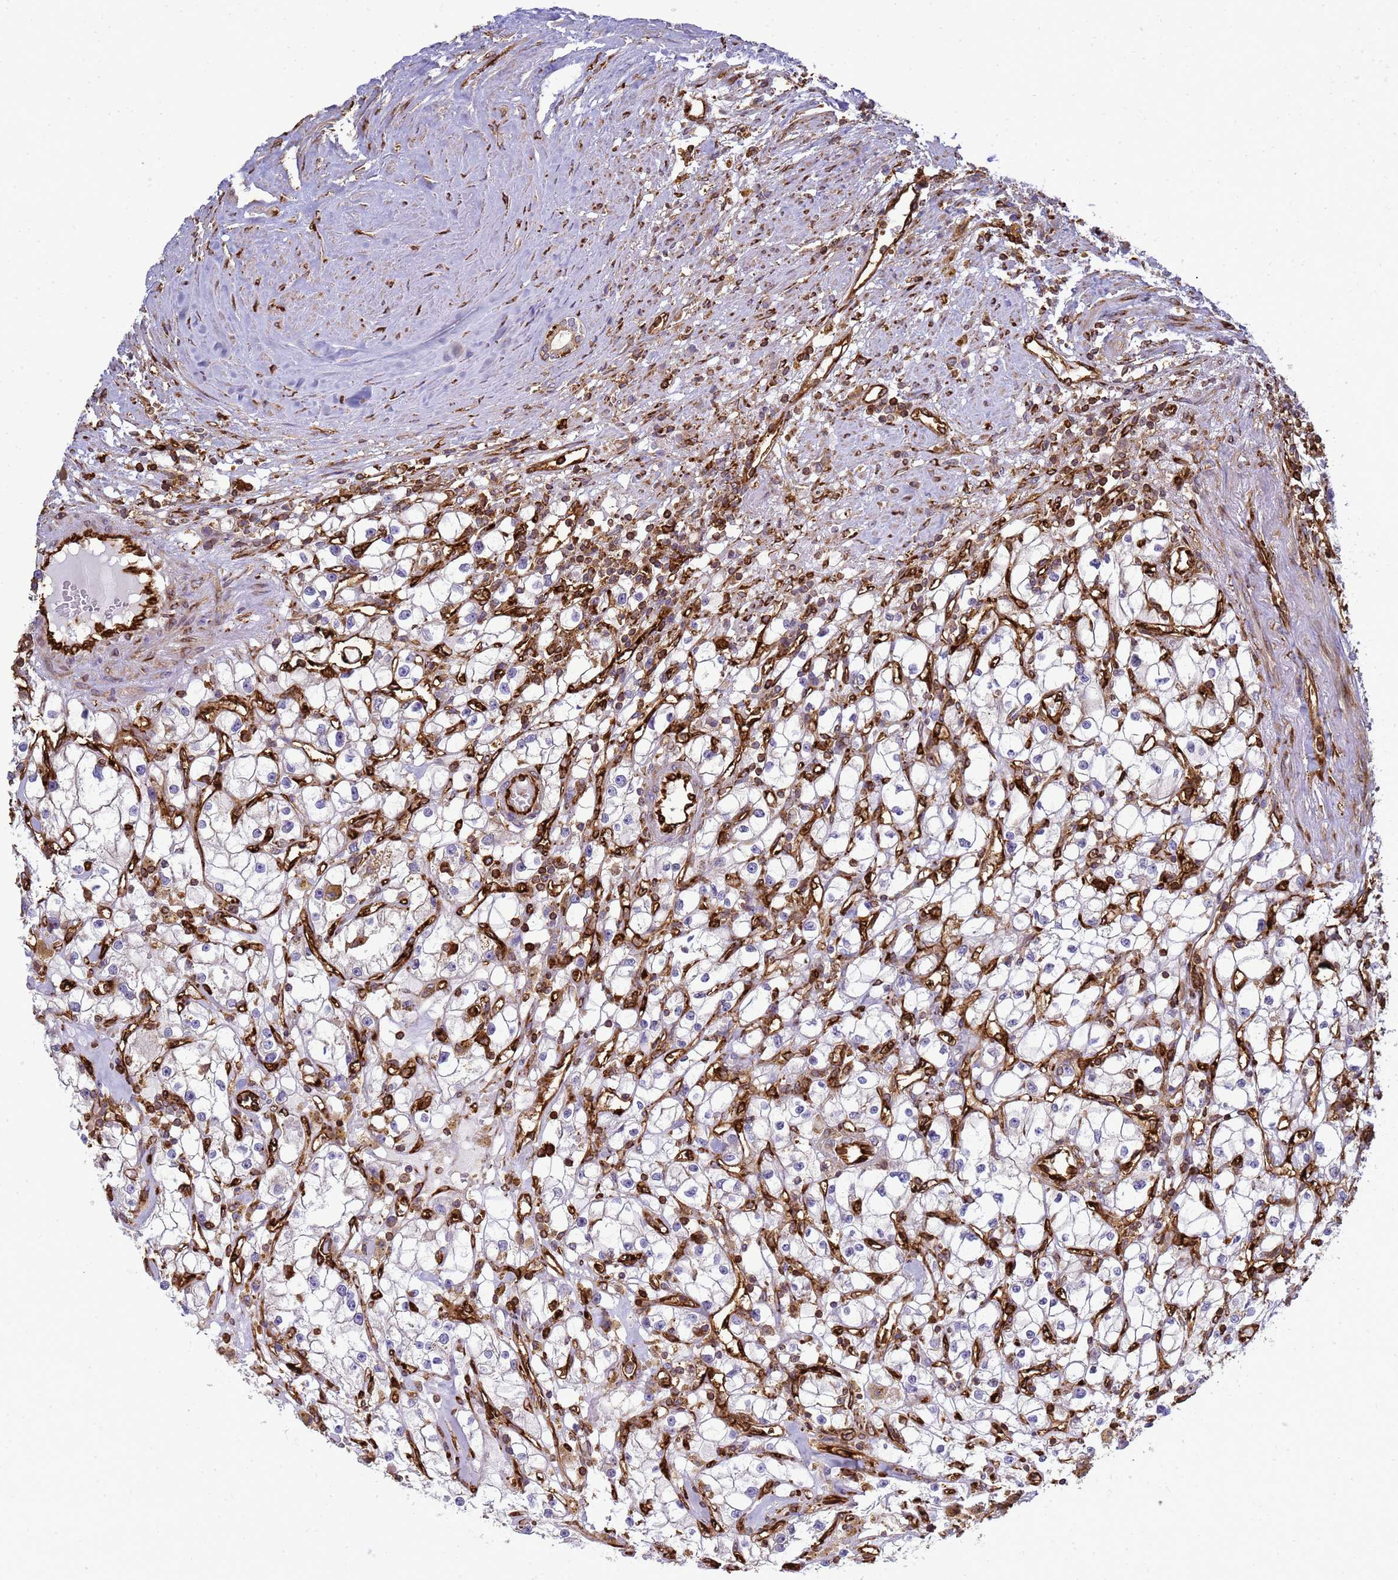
{"staining": {"intensity": "negative", "quantity": "none", "location": "none"}, "tissue": "renal cancer", "cell_type": "Tumor cells", "image_type": "cancer", "snomed": [{"axis": "morphology", "description": "Adenocarcinoma, NOS"}, {"axis": "topography", "description": "Kidney"}], "caption": "Renal cancer (adenocarcinoma) was stained to show a protein in brown. There is no significant expression in tumor cells.", "gene": "ZBTB8OS", "patient": {"sex": "male", "age": 56}}